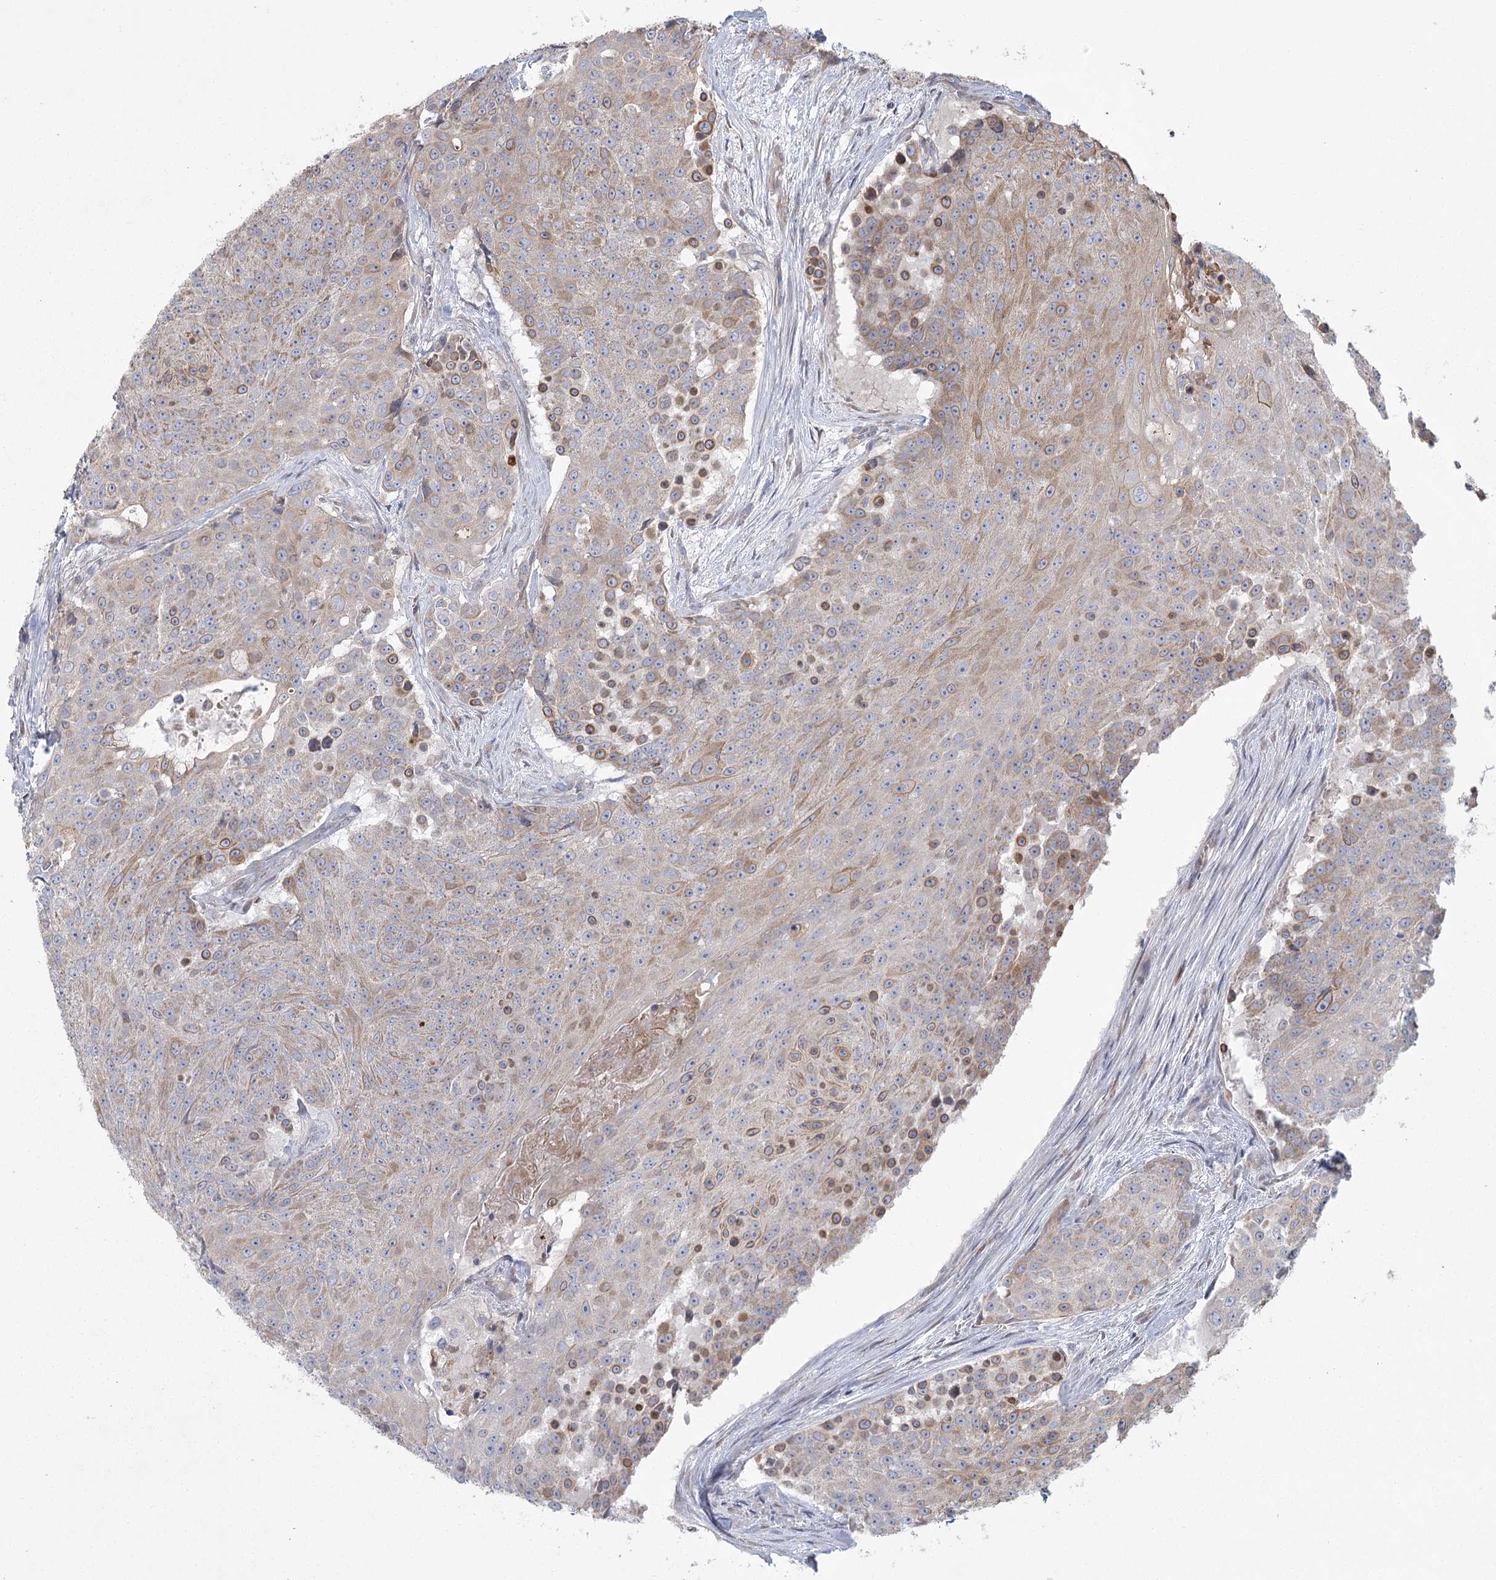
{"staining": {"intensity": "moderate", "quantity": "<25%", "location": "cytoplasmic/membranous"}, "tissue": "urothelial cancer", "cell_type": "Tumor cells", "image_type": "cancer", "snomed": [{"axis": "morphology", "description": "Urothelial carcinoma, High grade"}, {"axis": "topography", "description": "Urinary bladder"}], "caption": "A brown stain labels moderate cytoplasmic/membranous expression of a protein in urothelial cancer tumor cells.", "gene": "CNTLN", "patient": {"sex": "female", "age": 63}}